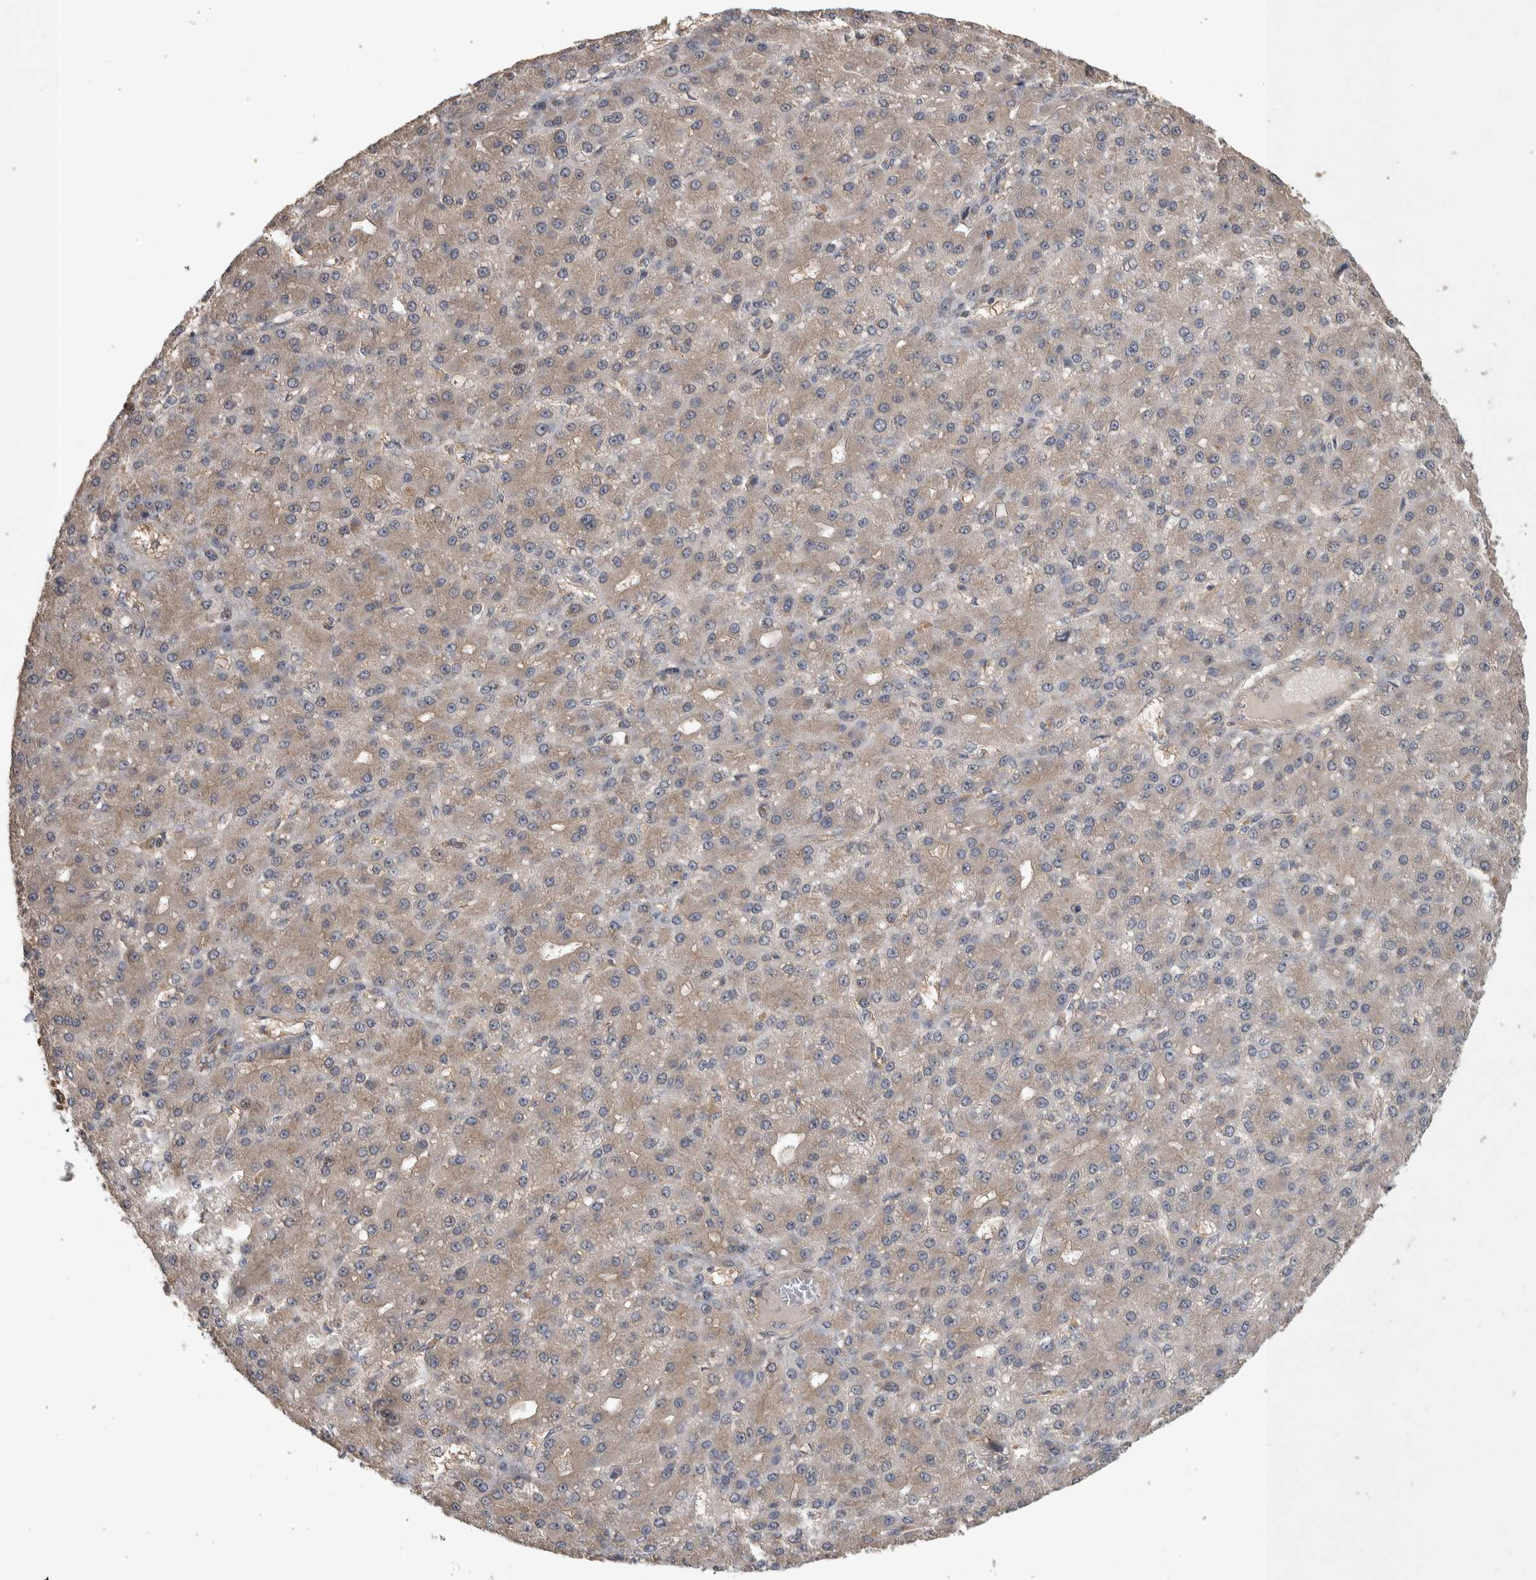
{"staining": {"intensity": "weak", "quantity": "25%-75%", "location": "cytoplasmic/membranous"}, "tissue": "liver cancer", "cell_type": "Tumor cells", "image_type": "cancer", "snomed": [{"axis": "morphology", "description": "Carcinoma, Hepatocellular, NOS"}, {"axis": "topography", "description": "Liver"}], "caption": "Weak cytoplasmic/membranous expression for a protein is appreciated in approximately 25%-75% of tumor cells of hepatocellular carcinoma (liver) using IHC.", "gene": "IFRD1", "patient": {"sex": "male", "age": 67}}